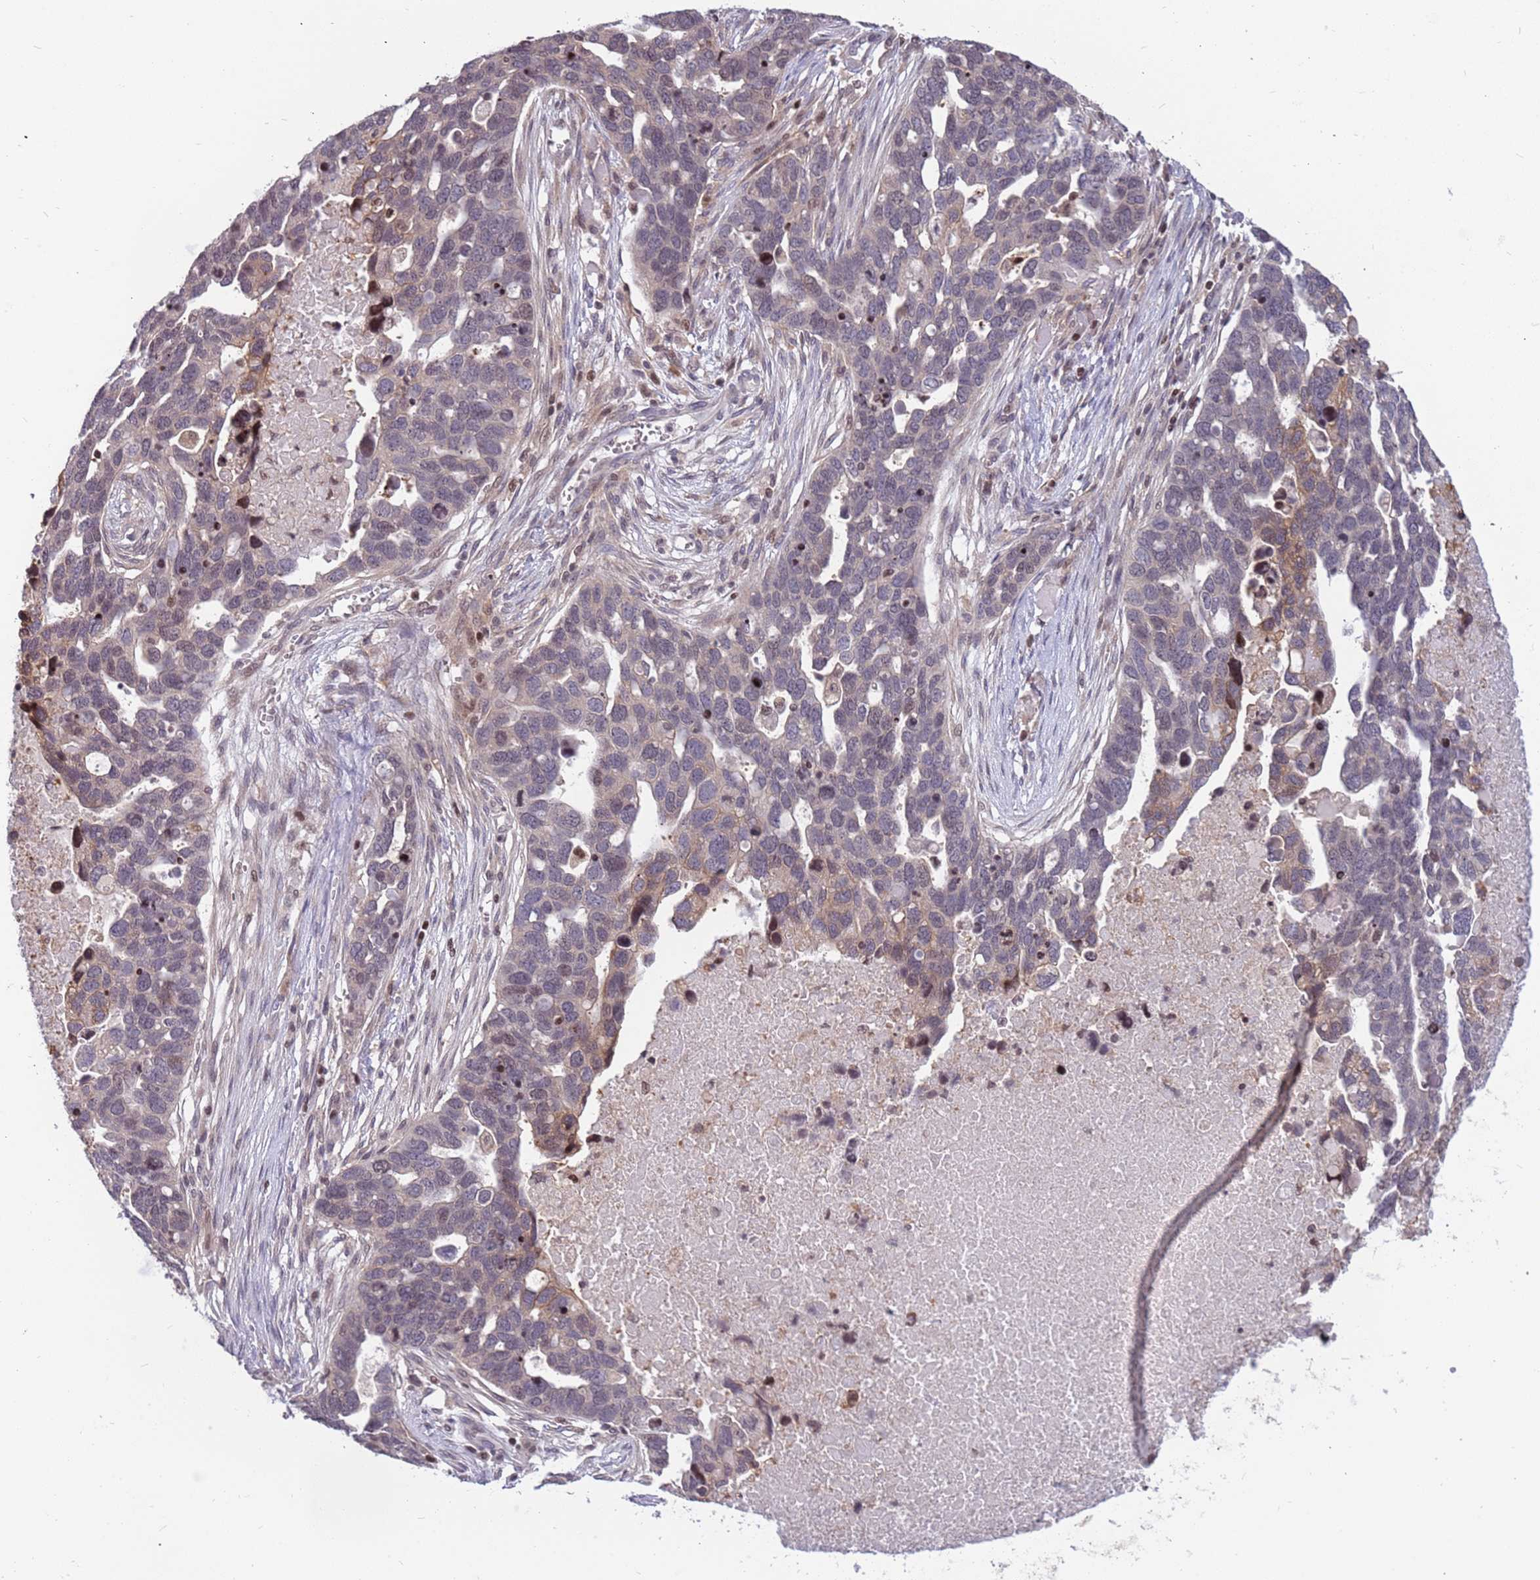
{"staining": {"intensity": "negative", "quantity": "none", "location": "none"}, "tissue": "ovarian cancer", "cell_type": "Tumor cells", "image_type": "cancer", "snomed": [{"axis": "morphology", "description": "Cystadenocarcinoma, serous, NOS"}, {"axis": "topography", "description": "Ovary"}], "caption": "An image of serous cystadenocarcinoma (ovarian) stained for a protein displays no brown staining in tumor cells.", "gene": "ARHGEF5", "patient": {"sex": "female", "age": 54}}